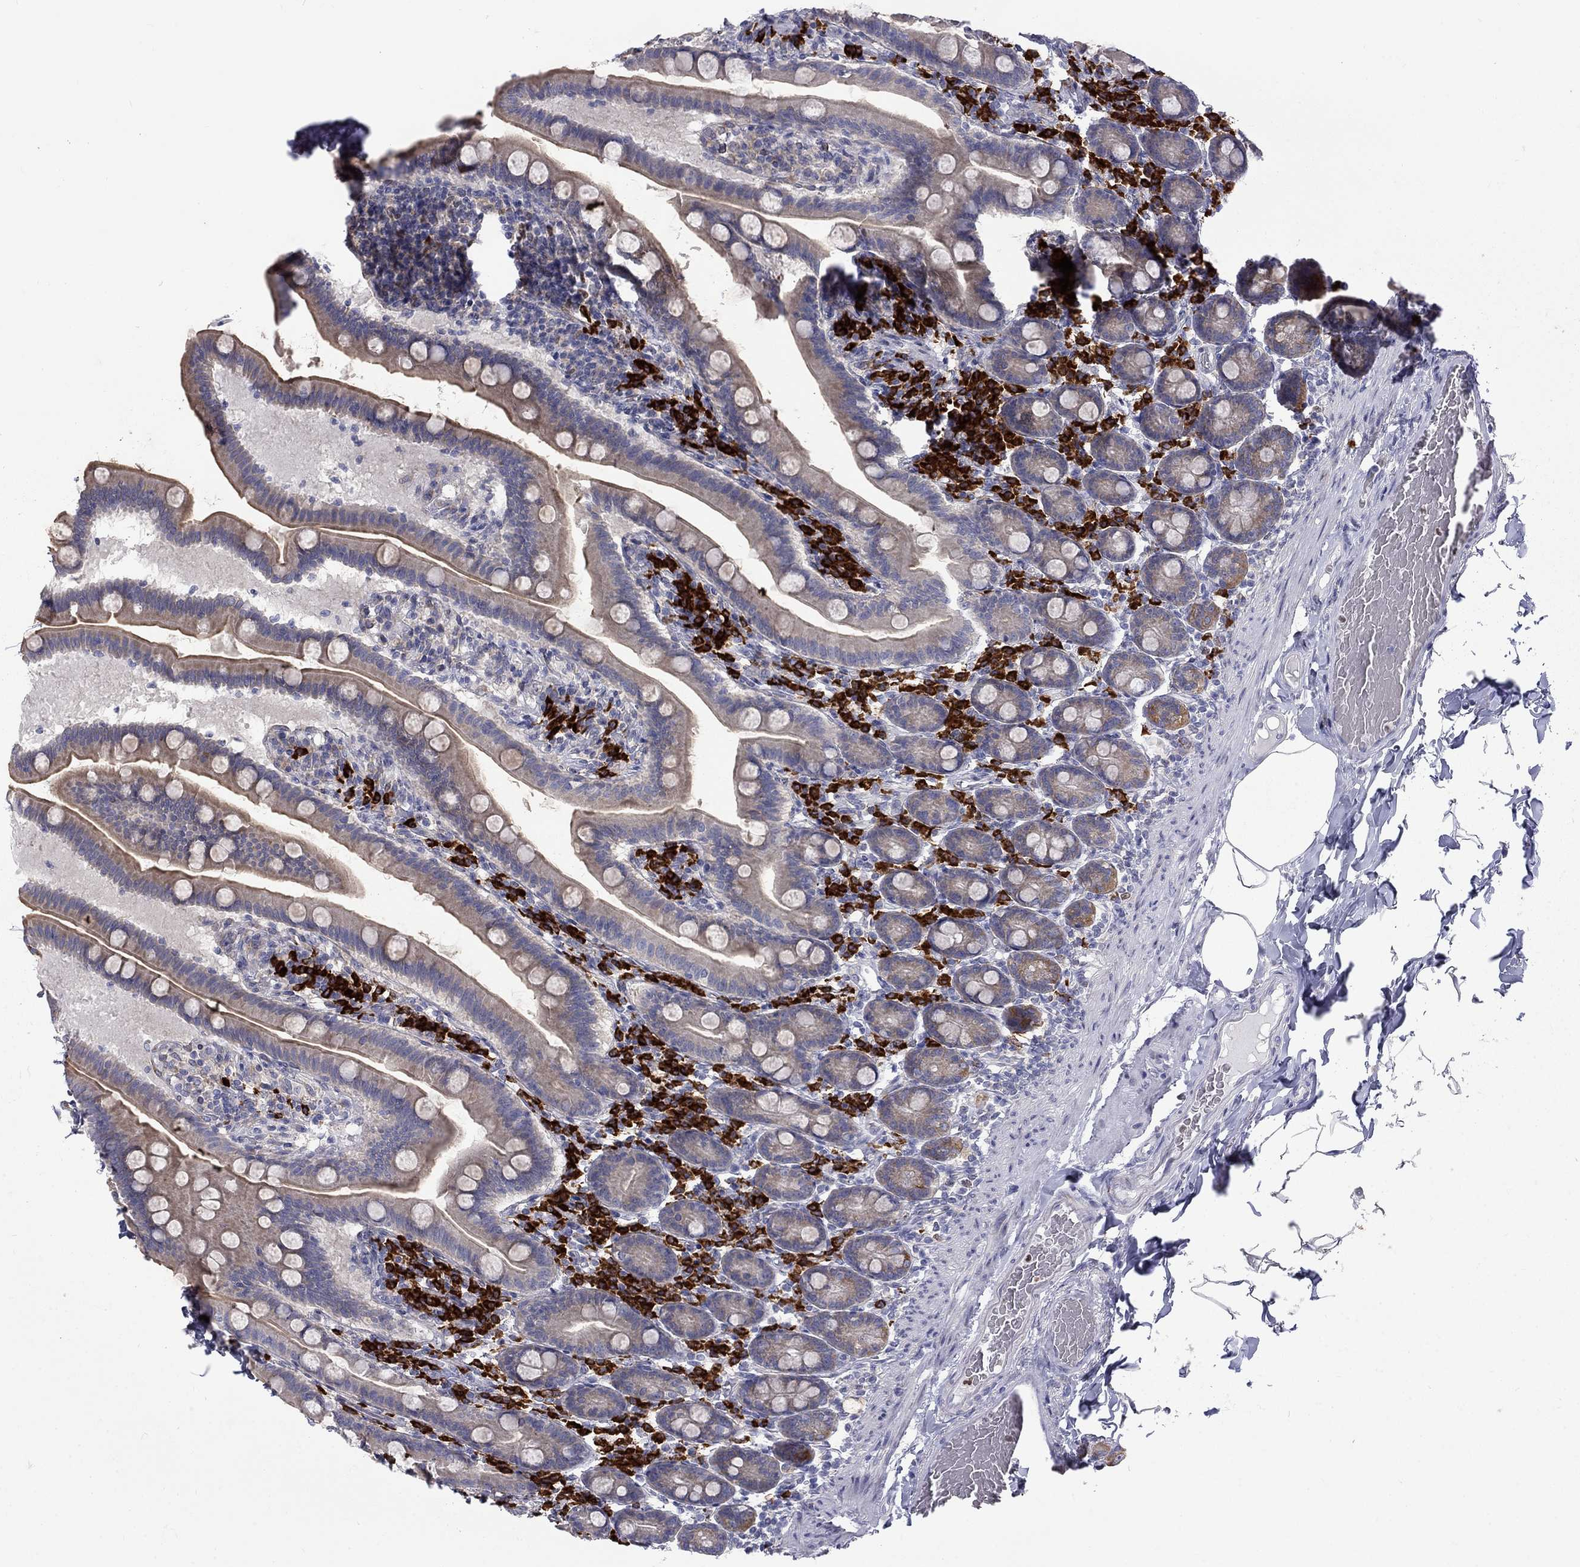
{"staining": {"intensity": "negative", "quantity": "none", "location": "none"}, "tissue": "small intestine", "cell_type": "Glandular cells", "image_type": "normal", "snomed": [{"axis": "morphology", "description": "Normal tissue, NOS"}, {"axis": "topography", "description": "Small intestine"}], "caption": "An IHC photomicrograph of benign small intestine is shown. There is no staining in glandular cells of small intestine.", "gene": "PABPC4", "patient": {"sex": "male", "age": 66}}